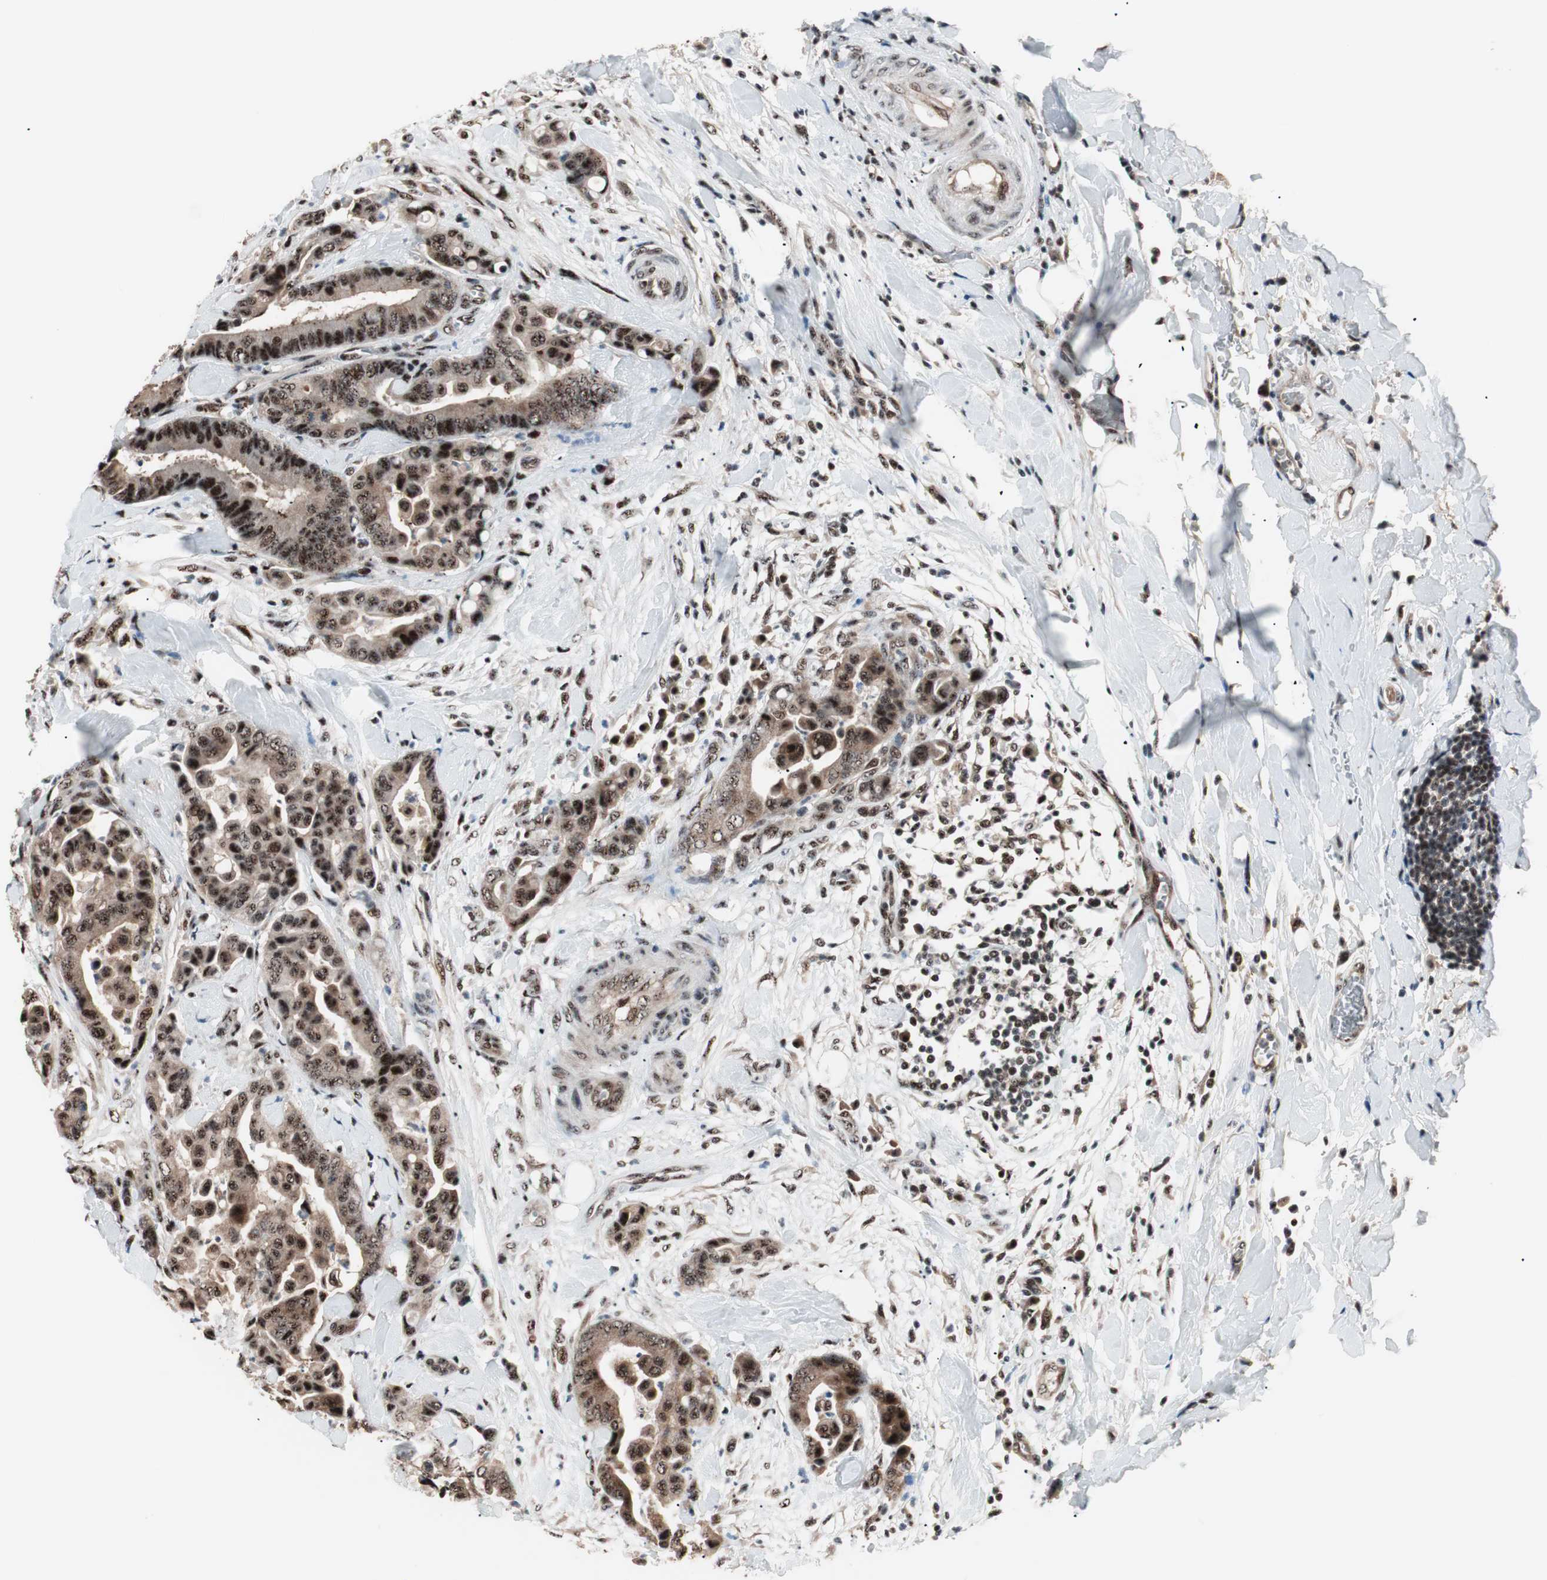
{"staining": {"intensity": "strong", "quantity": ">75%", "location": "nuclear"}, "tissue": "colorectal cancer", "cell_type": "Tumor cells", "image_type": "cancer", "snomed": [{"axis": "morphology", "description": "Normal tissue, NOS"}, {"axis": "morphology", "description": "Adenocarcinoma, NOS"}, {"axis": "topography", "description": "Colon"}], "caption": "Immunohistochemical staining of colorectal cancer (adenocarcinoma) demonstrates high levels of strong nuclear expression in about >75% of tumor cells. (brown staining indicates protein expression, while blue staining denotes nuclei).", "gene": "NR5A2", "patient": {"sex": "male", "age": 82}}